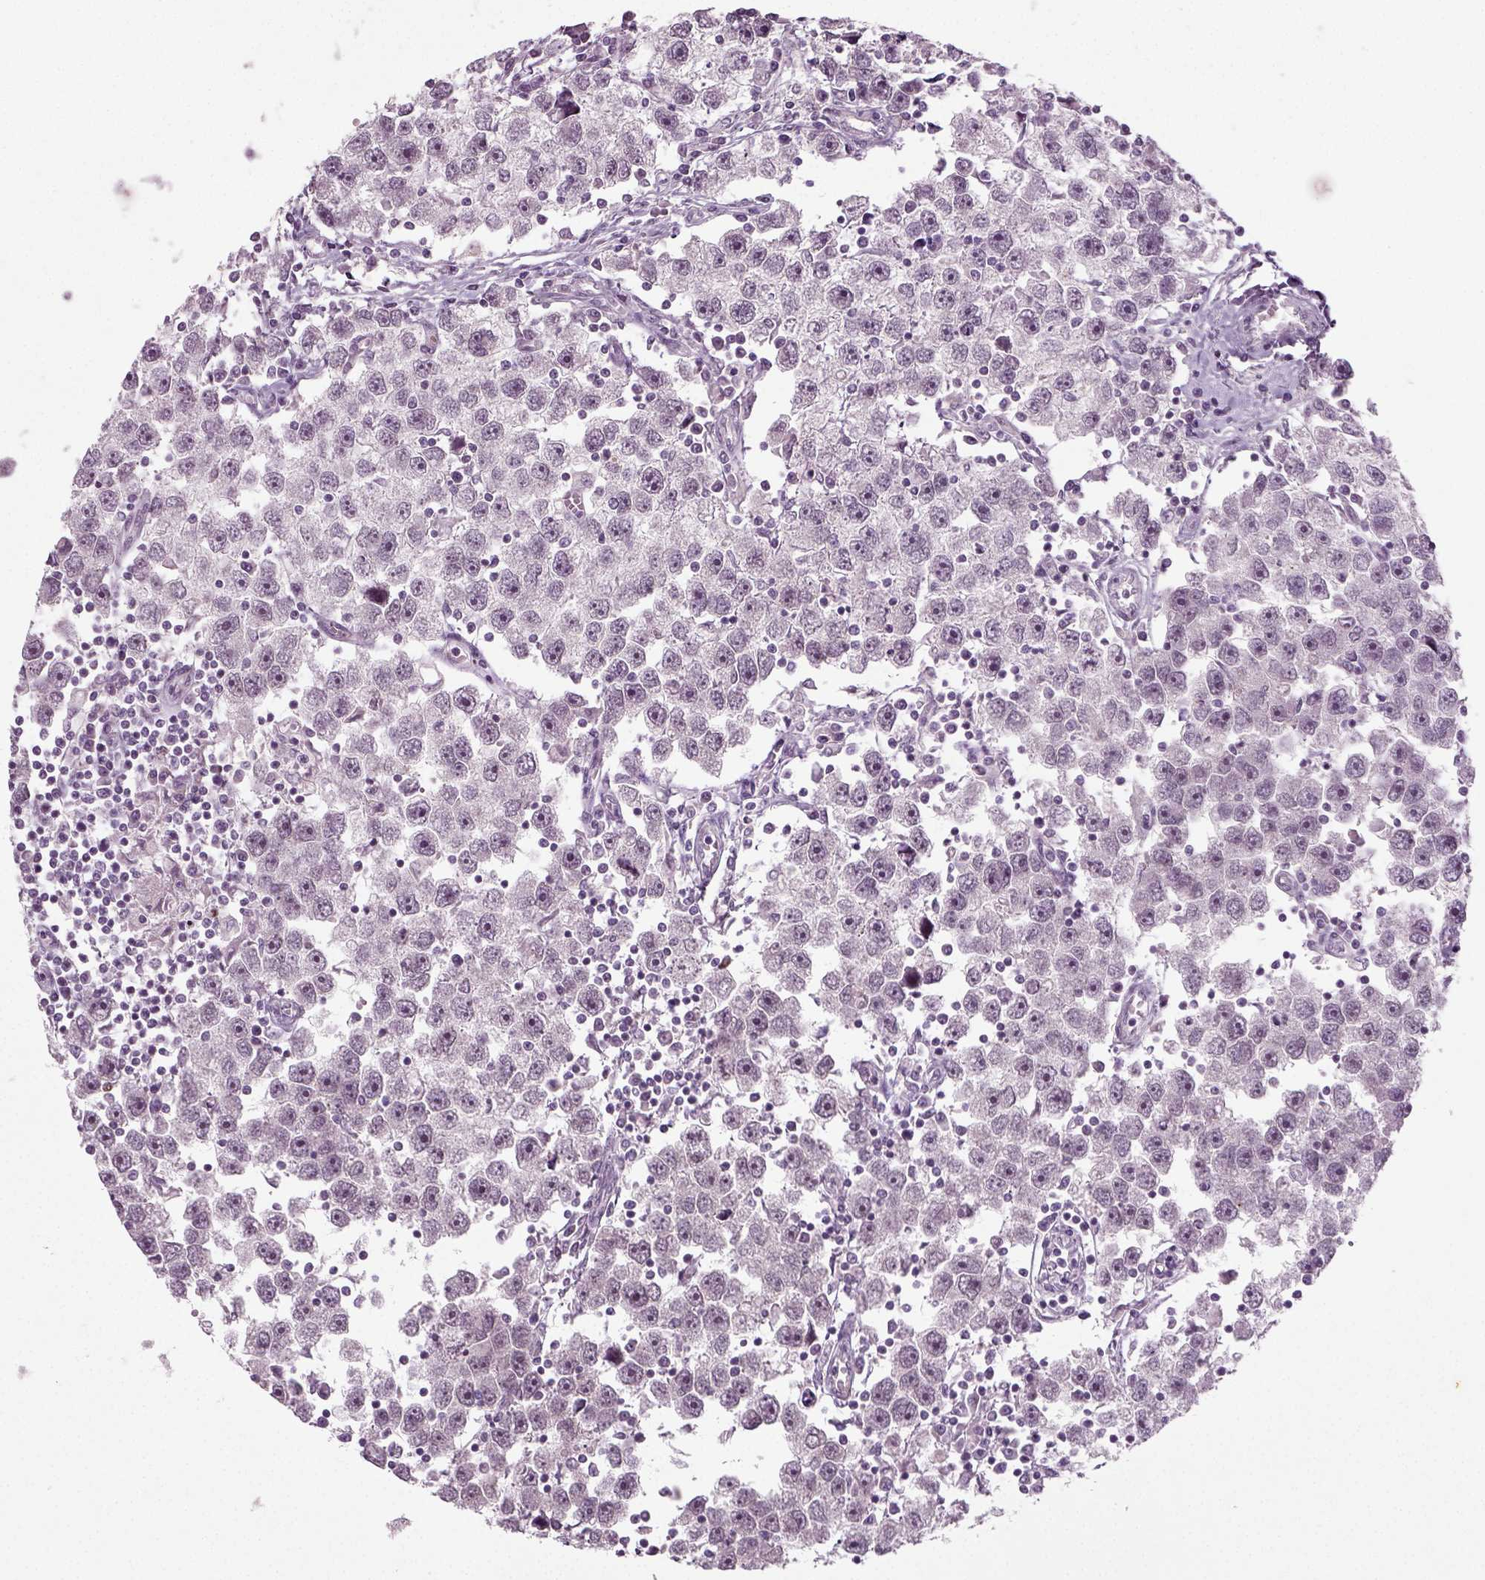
{"staining": {"intensity": "negative", "quantity": "none", "location": "none"}, "tissue": "testis cancer", "cell_type": "Tumor cells", "image_type": "cancer", "snomed": [{"axis": "morphology", "description": "Seminoma, NOS"}, {"axis": "topography", "description": "Testis"}], "caption": "Human testis cancer stained for a protein using IHC demonstrates no positivity in tumor cells.", "gene": "SYNGAP1", "patient": {"sex": "male", "age": 30}}